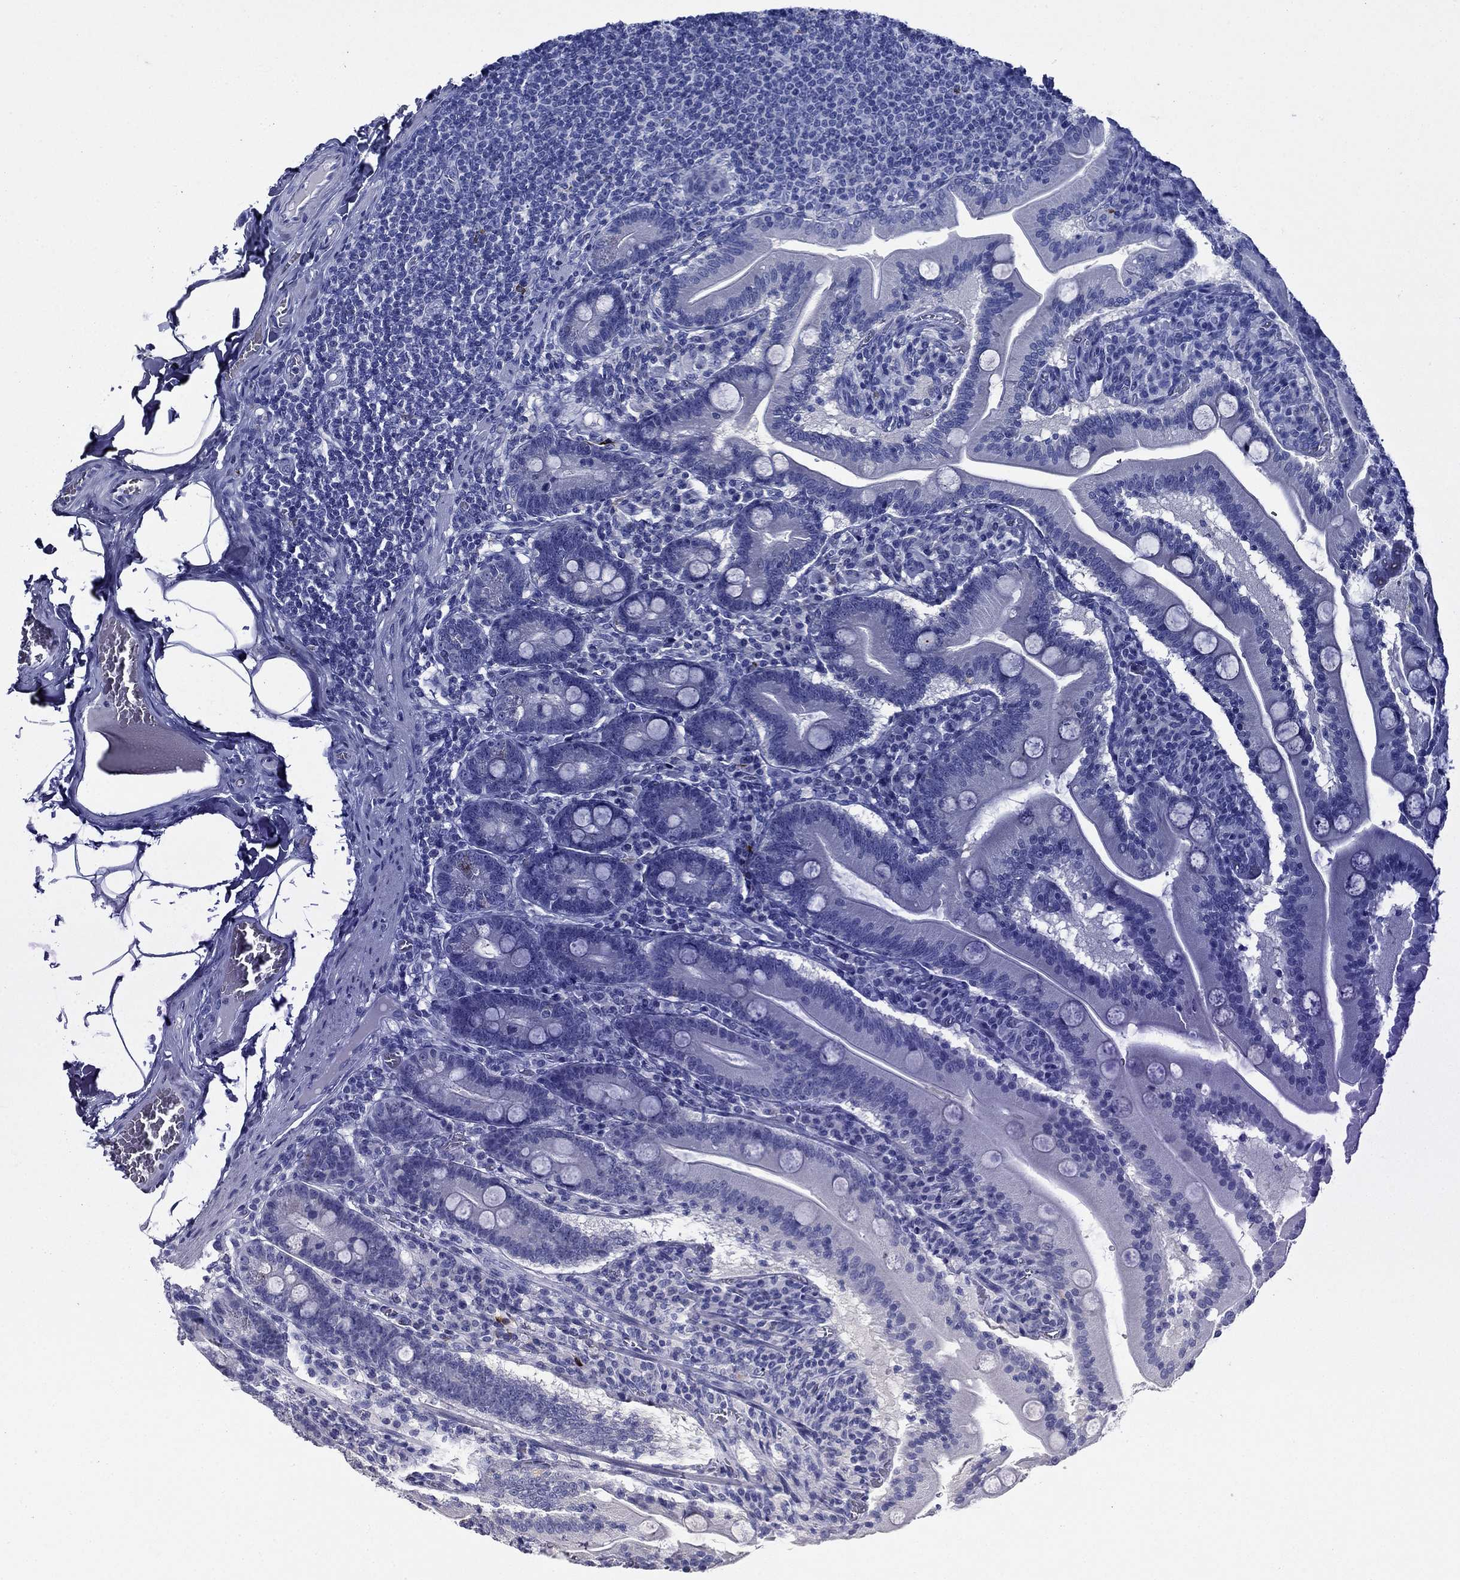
{"staining": {"intensity": "negative", "quantity": "none", "location": "none"}, "tissue": "small intestine", "cell_type": "Glandular cells", "image_type": "normal", "snomed": [{"axis": "morphology", "description": "Normal tissue, NOS"}, {"axis": "topography", "description": "Small intestine"}], "caption": "The image exhibits no significant staining in glandular cells of small intestine. (DAB (3,3'-diaminobenzidine) immunohistochemistry (IHC) visualized using brightfield microscopy, high magnification).", "gene": "ODF4", "patient": {"sex": "male", "age": 37}}